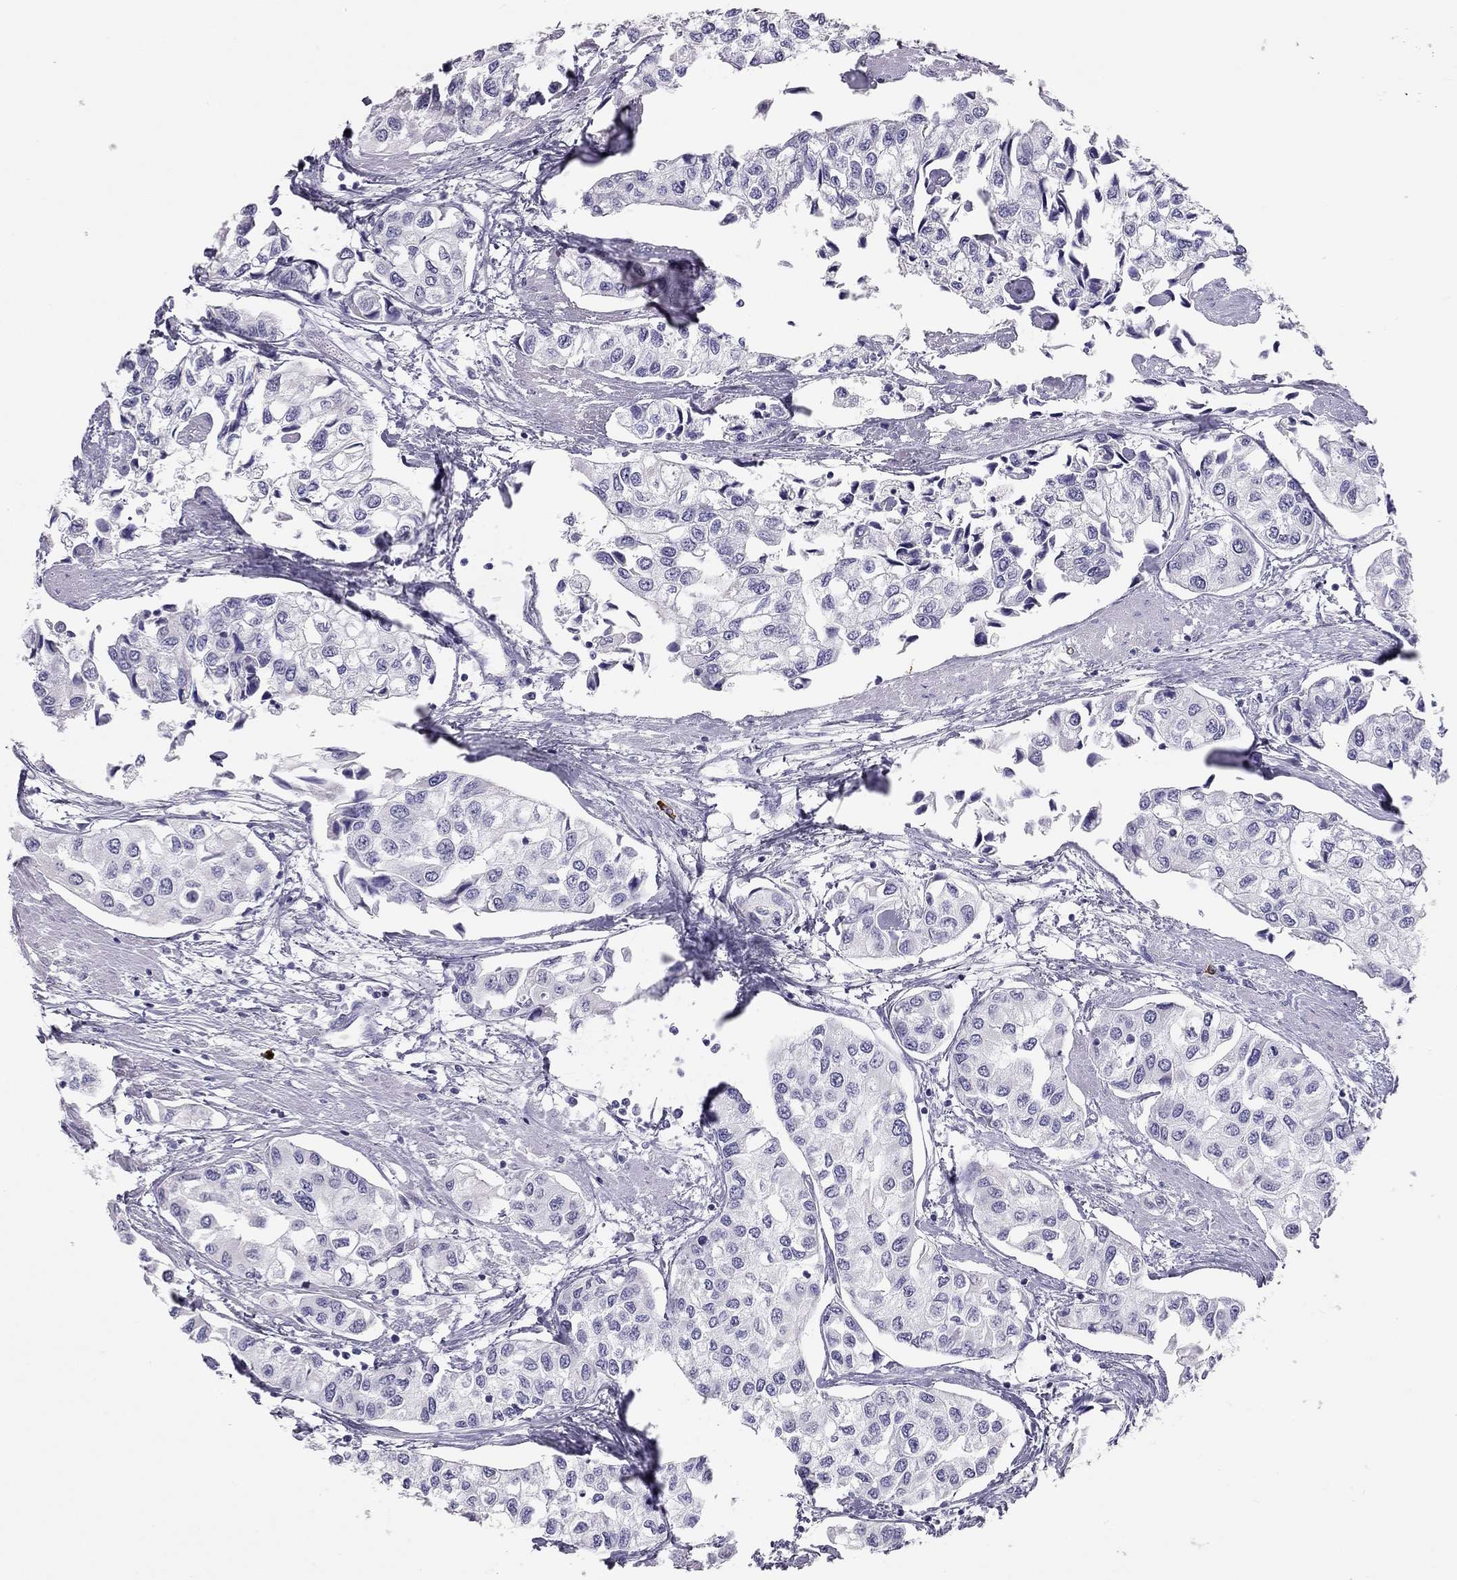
{"staining": {"intensity": "negative", "quantity": "none", "location": "none"}, "tissue": "urothelial cancer", "cell_type": "Tumor cells", "image_type": "cancer", "snomed": [{"axis": "morphology", "description": "Urothelial carcinoma, High grade"}, {"axis": "topography", "description": "Urinary bladder"}], "caption": "Immunohistochemical staining of urothelial cancer displays no significant expression in tumor cells.", "gene": "KLRG1", "patient": {"sex": "male", "age": 73}}